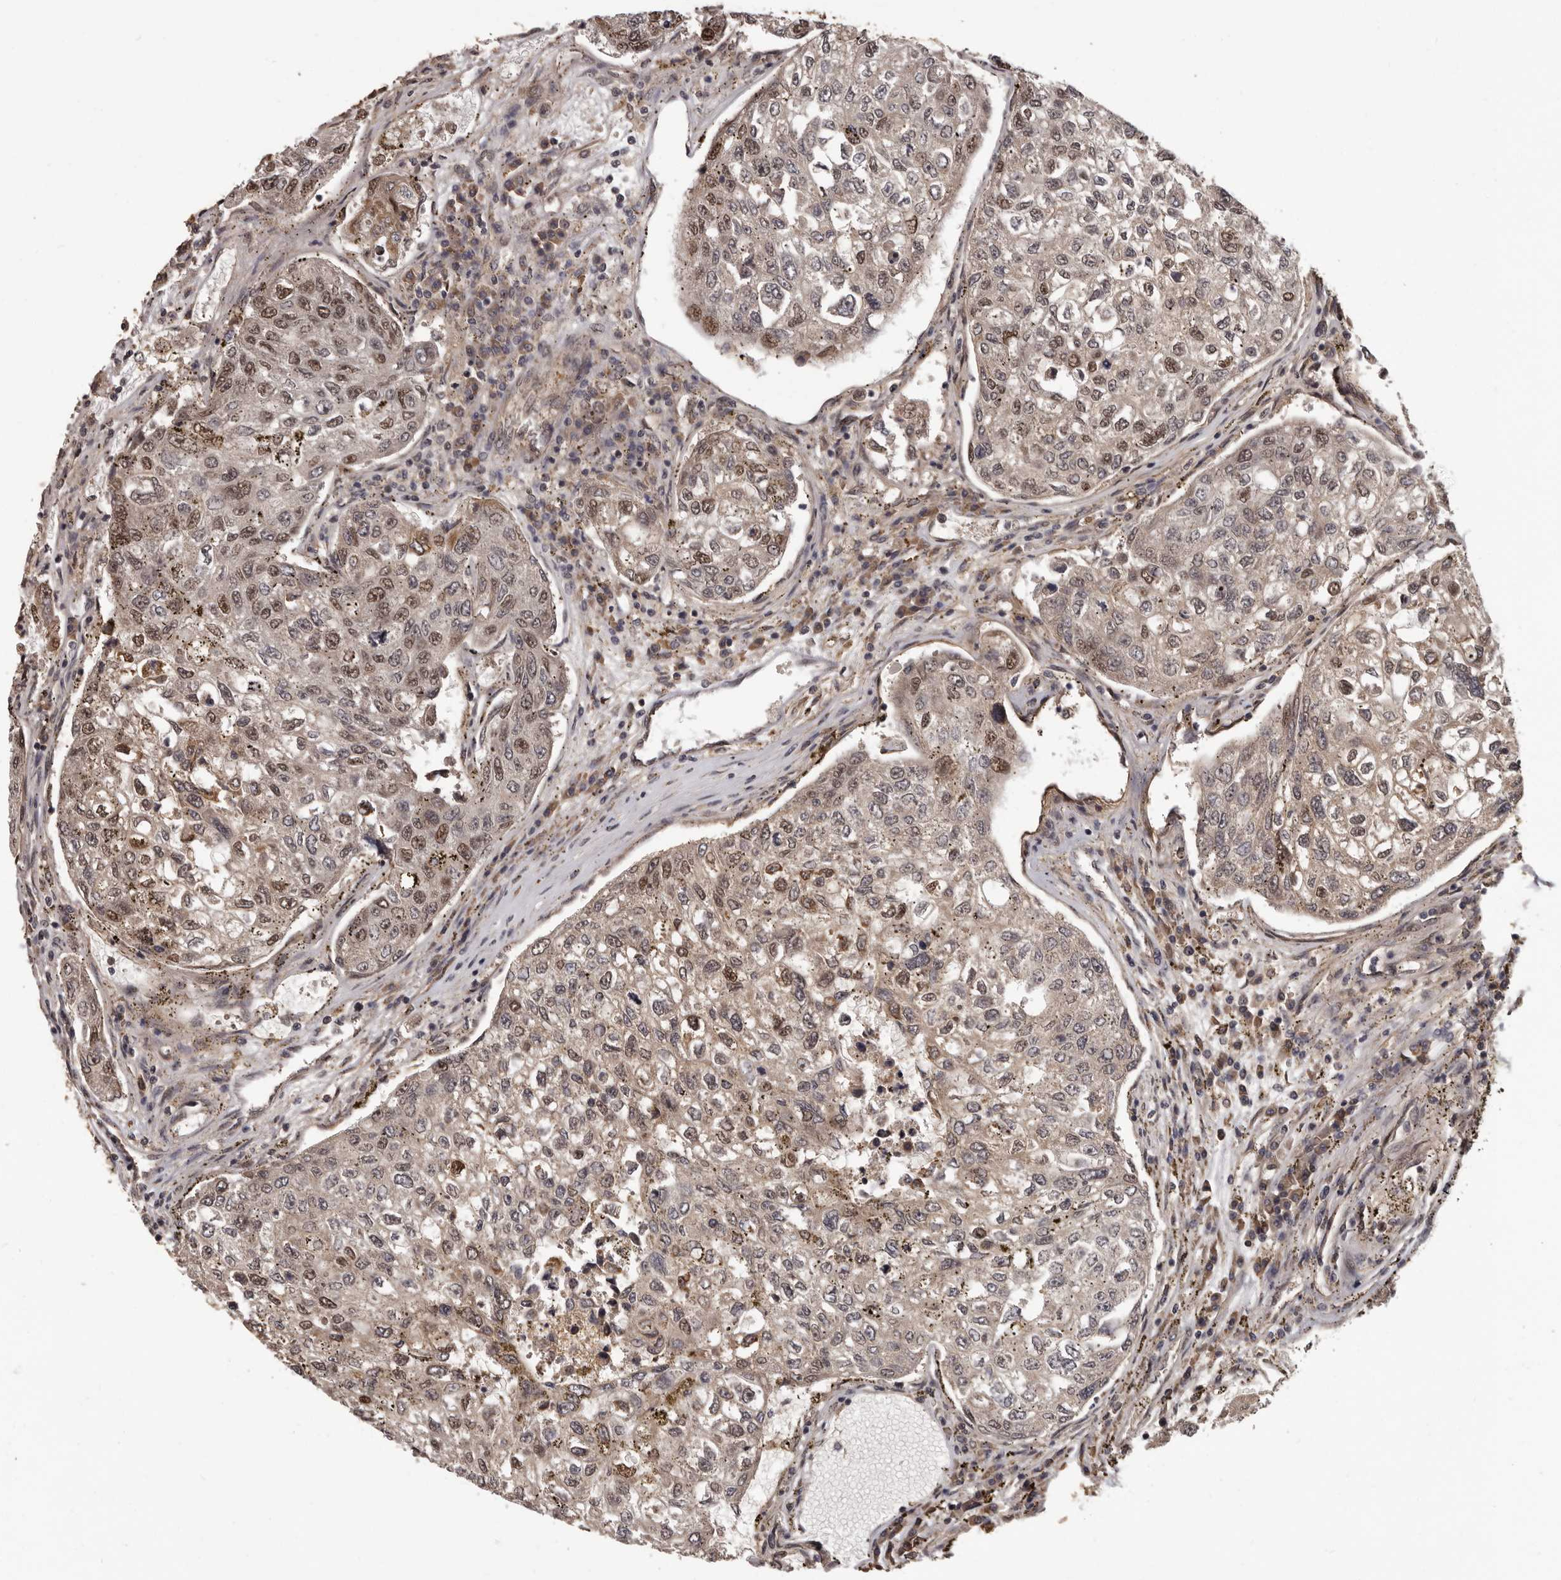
{"staining": {"intensity": "weak", "quantity": "<25%", "location": "nuclear"}, "tissue": "urothelial cancer", "cell_type": "Tumor cells", "image_type": "cancer", "snomed": [{"axis": "morphology", "description": "Urothelial carcinoma, High grade"}, {"axis": "topography", "description": "Lymph node"}, {"axis": "topography", "description": "Urinary bladder"}], "caption": "Image shows no significant protein positivity in tumor cells of urothelial carcinoma (high-grade). (DAB IHC visualized using brightfield microscopy, high magnification).", "gene": "SLITRK6", "patient": {"sex": "male", "age": 51}}